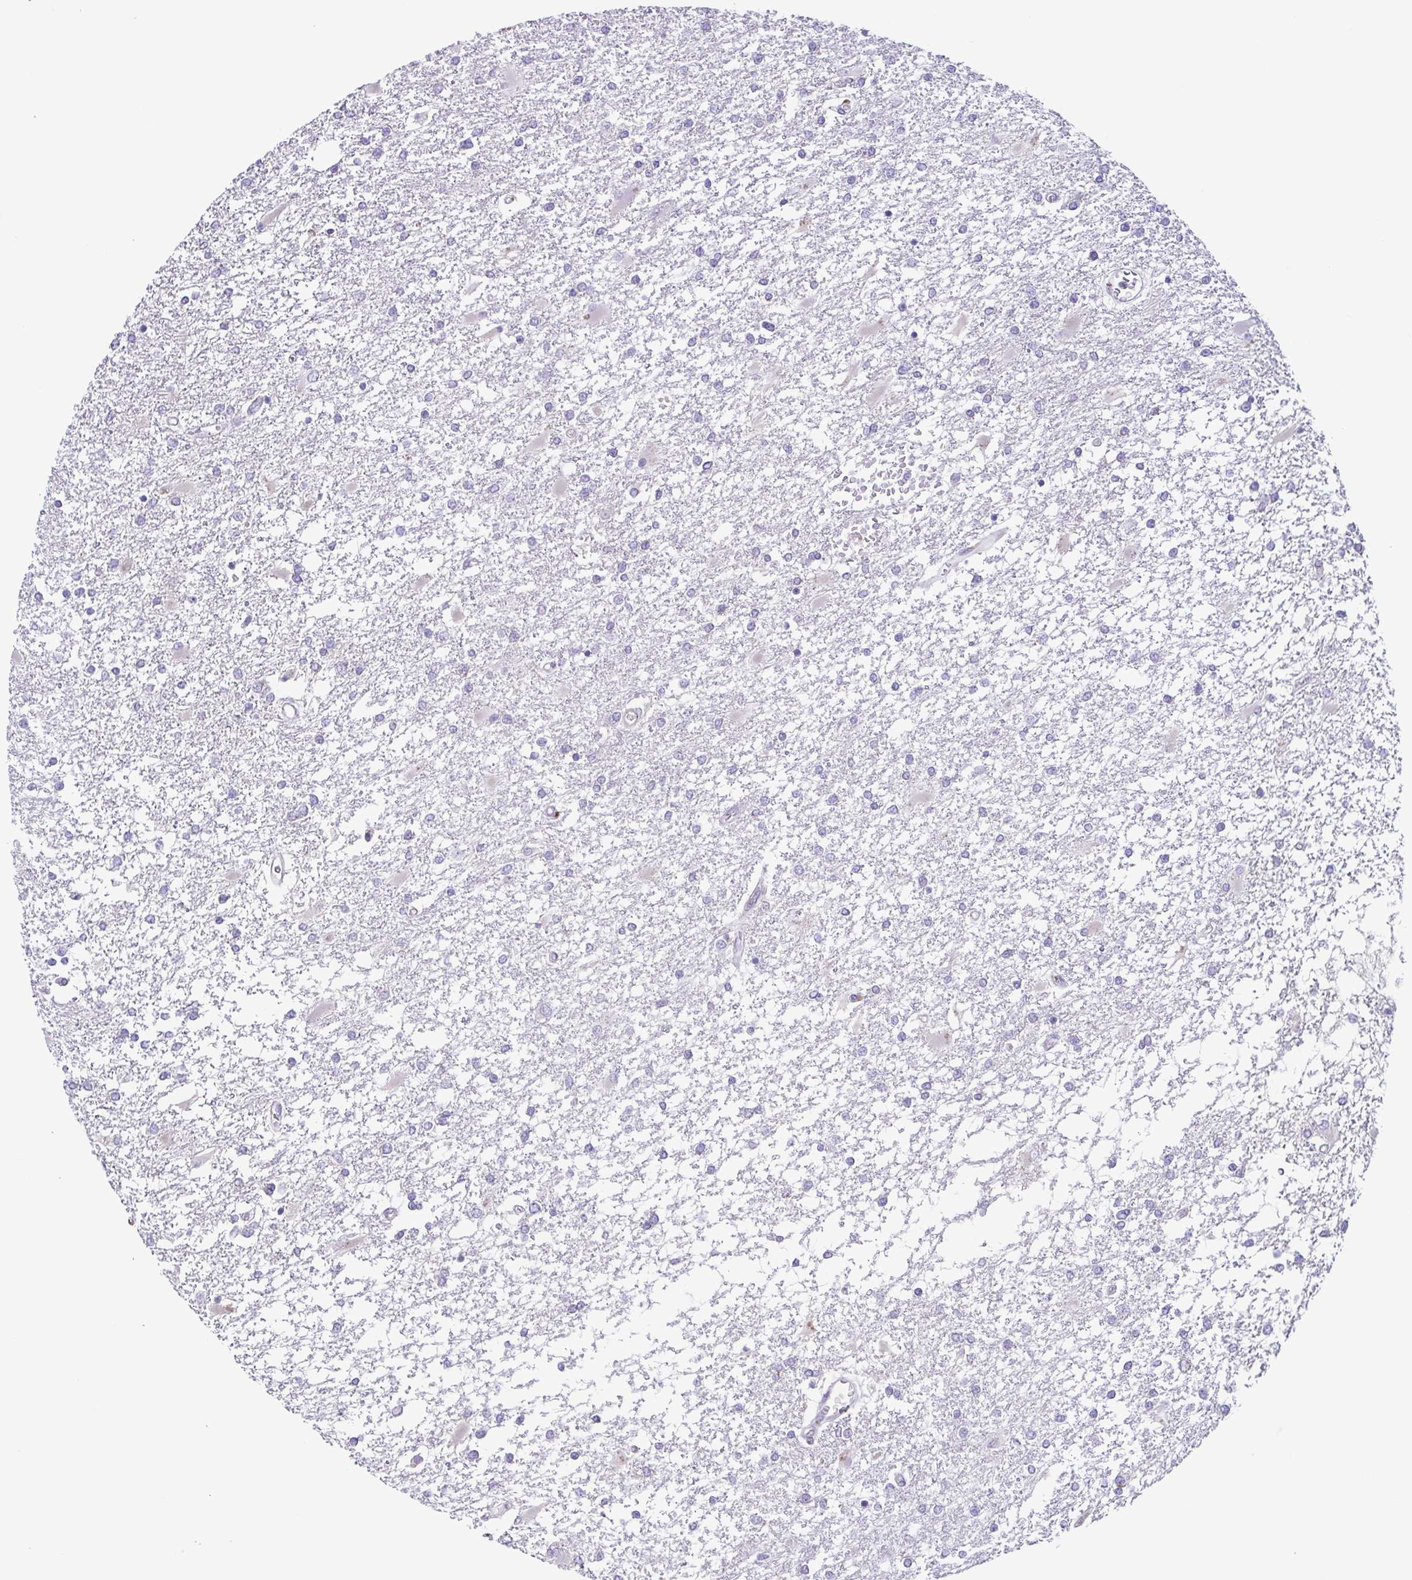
{"staining": {"intensity": "negative", "quantity": "none", "location": "none"}, "tissue": "glioma", "cell_type": "Tumor cells", "image_type": "cancer", "snomed": [{"axis": "morphology", "description": "Glioma, malignant, High grade"}, {"axis": "topography", "description": "Cerebral cortex"}], "caption": "Glioma was stained to show a protein in brown. There is no significant expression in tumor cells.", "gene": "COL17A1", "patient": {"sex": "male", "age": 79}}